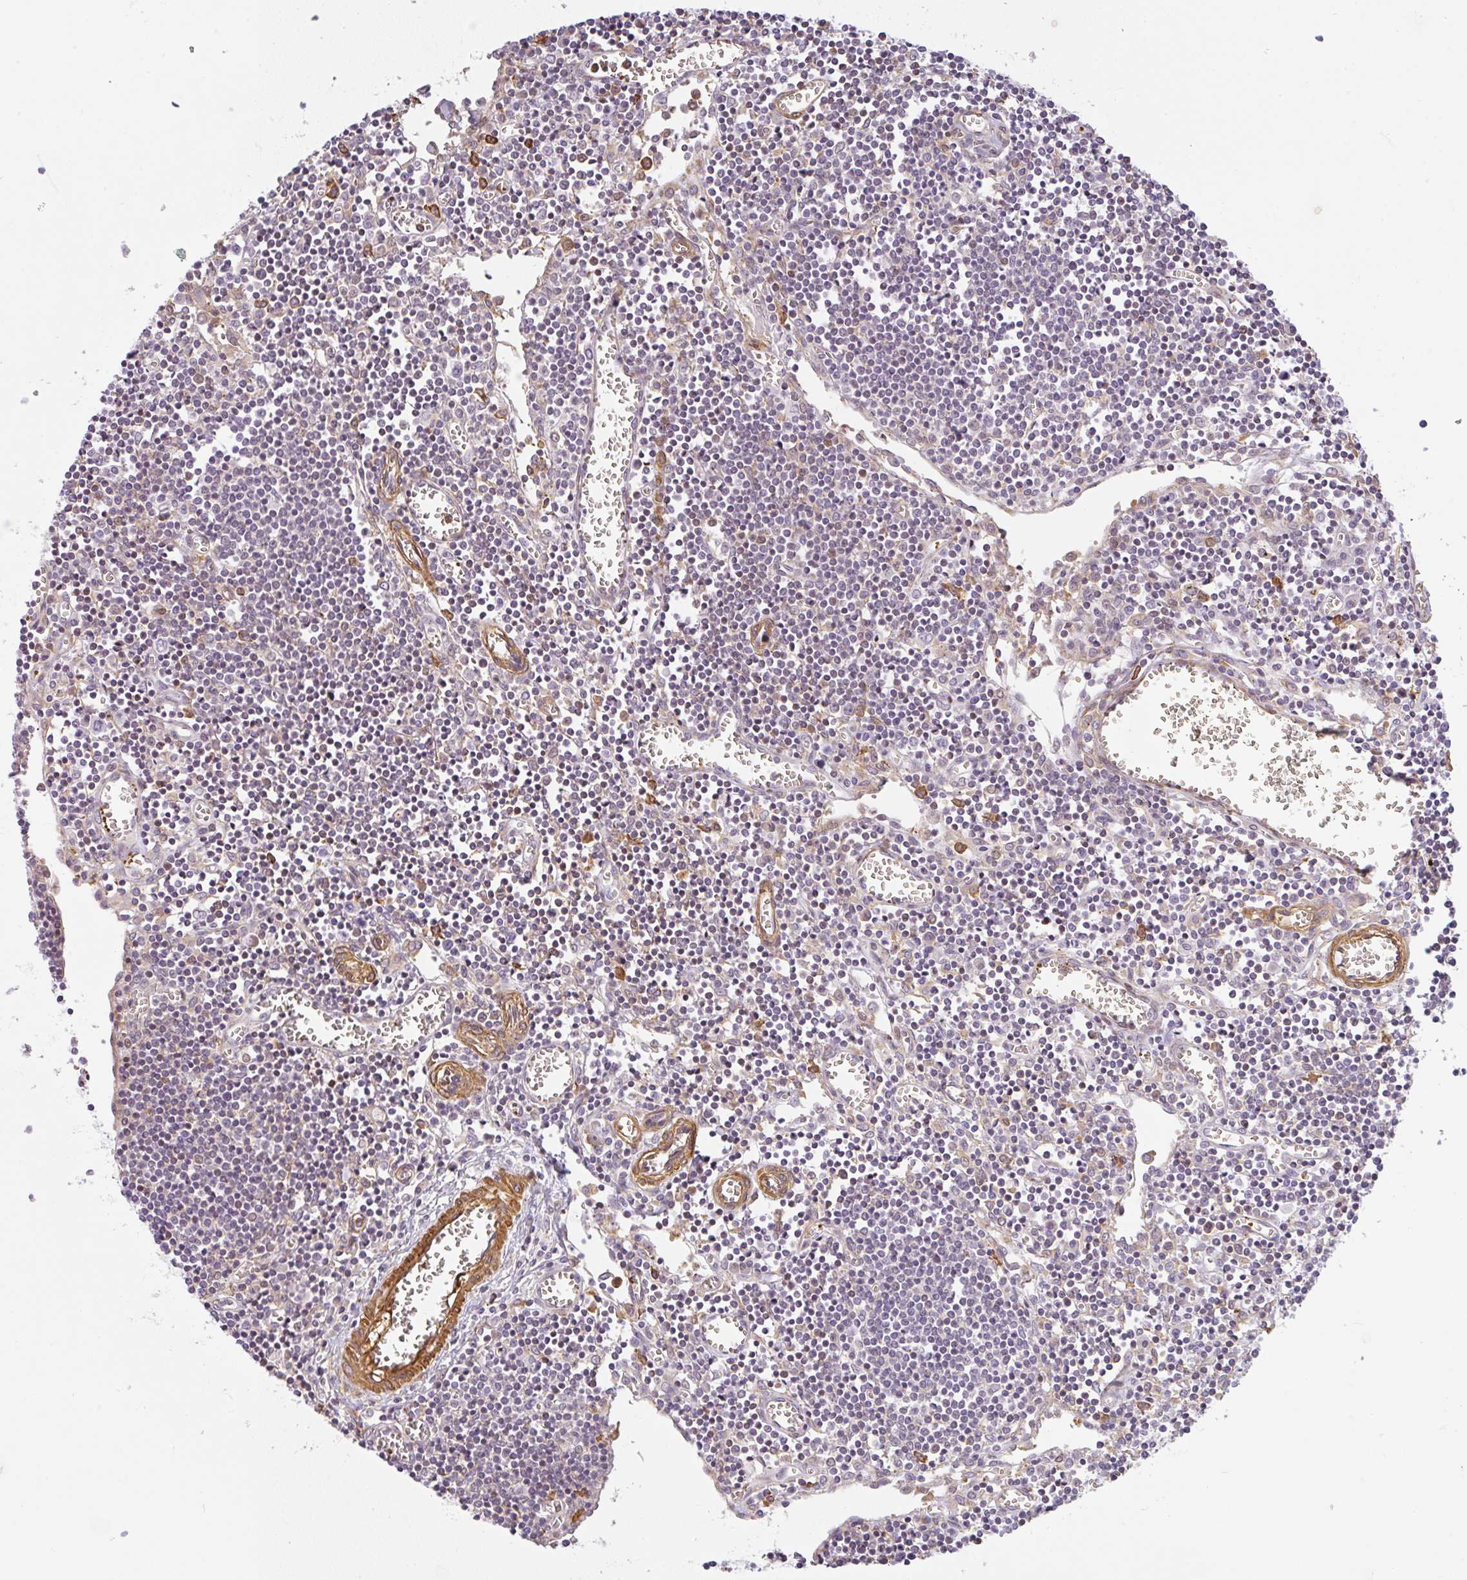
{"staining": {"intensity": "negative", "quantity": "none", "location": "none"}, "tissue": "lymph node", "cell_type": "Non-germinal center cells", "image_type": "normal", "snomed": [{"axis": "morphology", "description": "Normal tissue, NOS"}, {"axis": "topography", "description": "Lymph node"}], "caption": "The immunohistochemistry image has no significant staining in non-germinal center cells of lymph node. The staining is performed using DAB (3,3'-diaminobenzidine) brown chromogen with nuclei counter-stained in using hematoxylin.", "gene": "SULF1", "patient": {"sex": "male", "age": 66}}